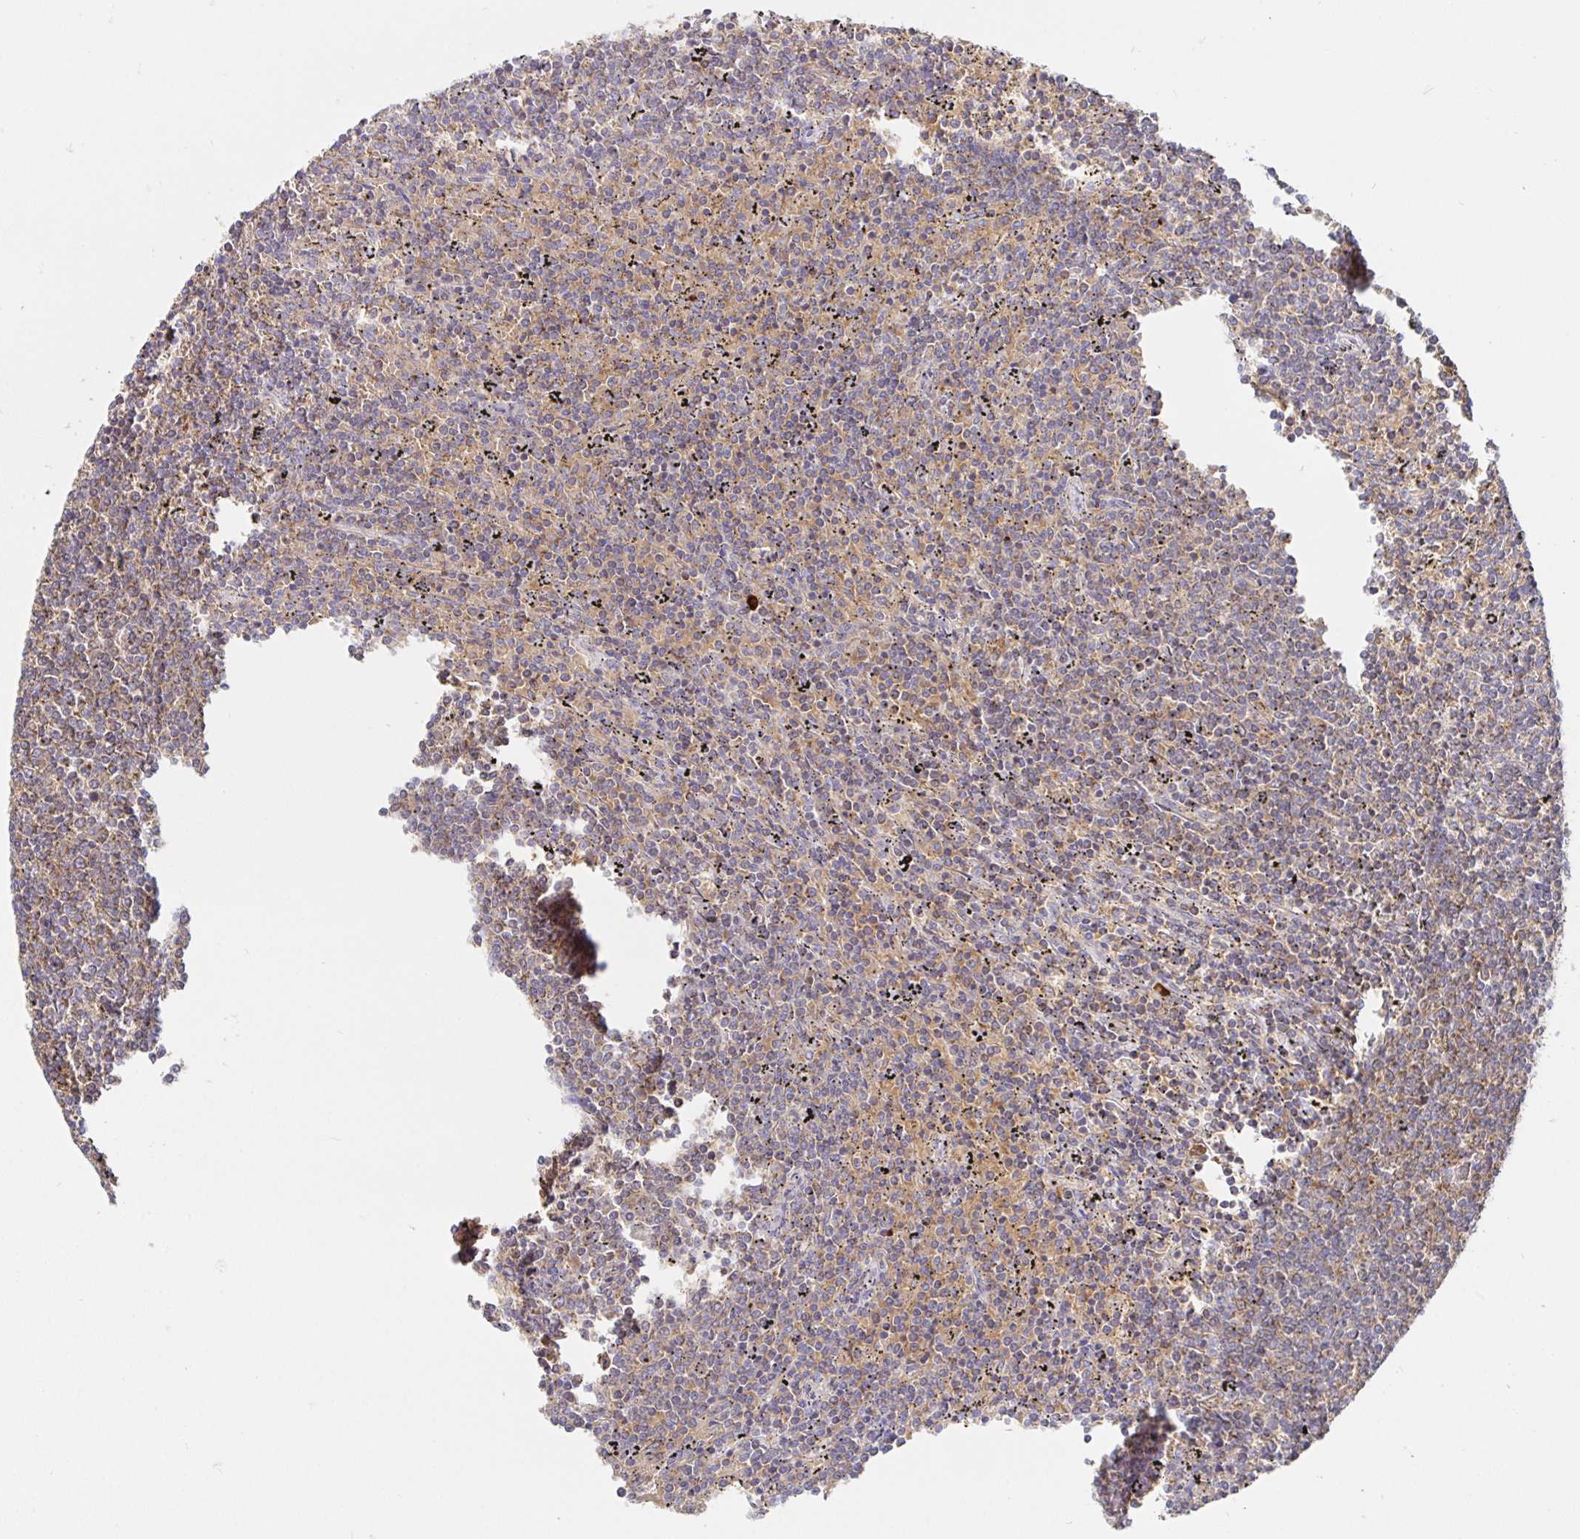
{"staining": {"intensity": "weak", "quantity": "25%-75%", "location": "cytoplasmic/membranous"}, "tissue": "lymphoma", "cell_type": "Tumor cells", "image_type": "cancer", "snomed": [{"axis": "morphology", "description": "Malignant lymphoma, non-Hodgkin's type, Low grade"}, {"axis": "topography", "description": "Spleen"}], "caption": "About 25%-75% of tumor cells in human lymphoma show weak cytoplasmic/membranous protein staining as visualized by brown immunohistochemical staining.", "gene": "PRDX3", "patient": {"sex": "female", "age": 50}}